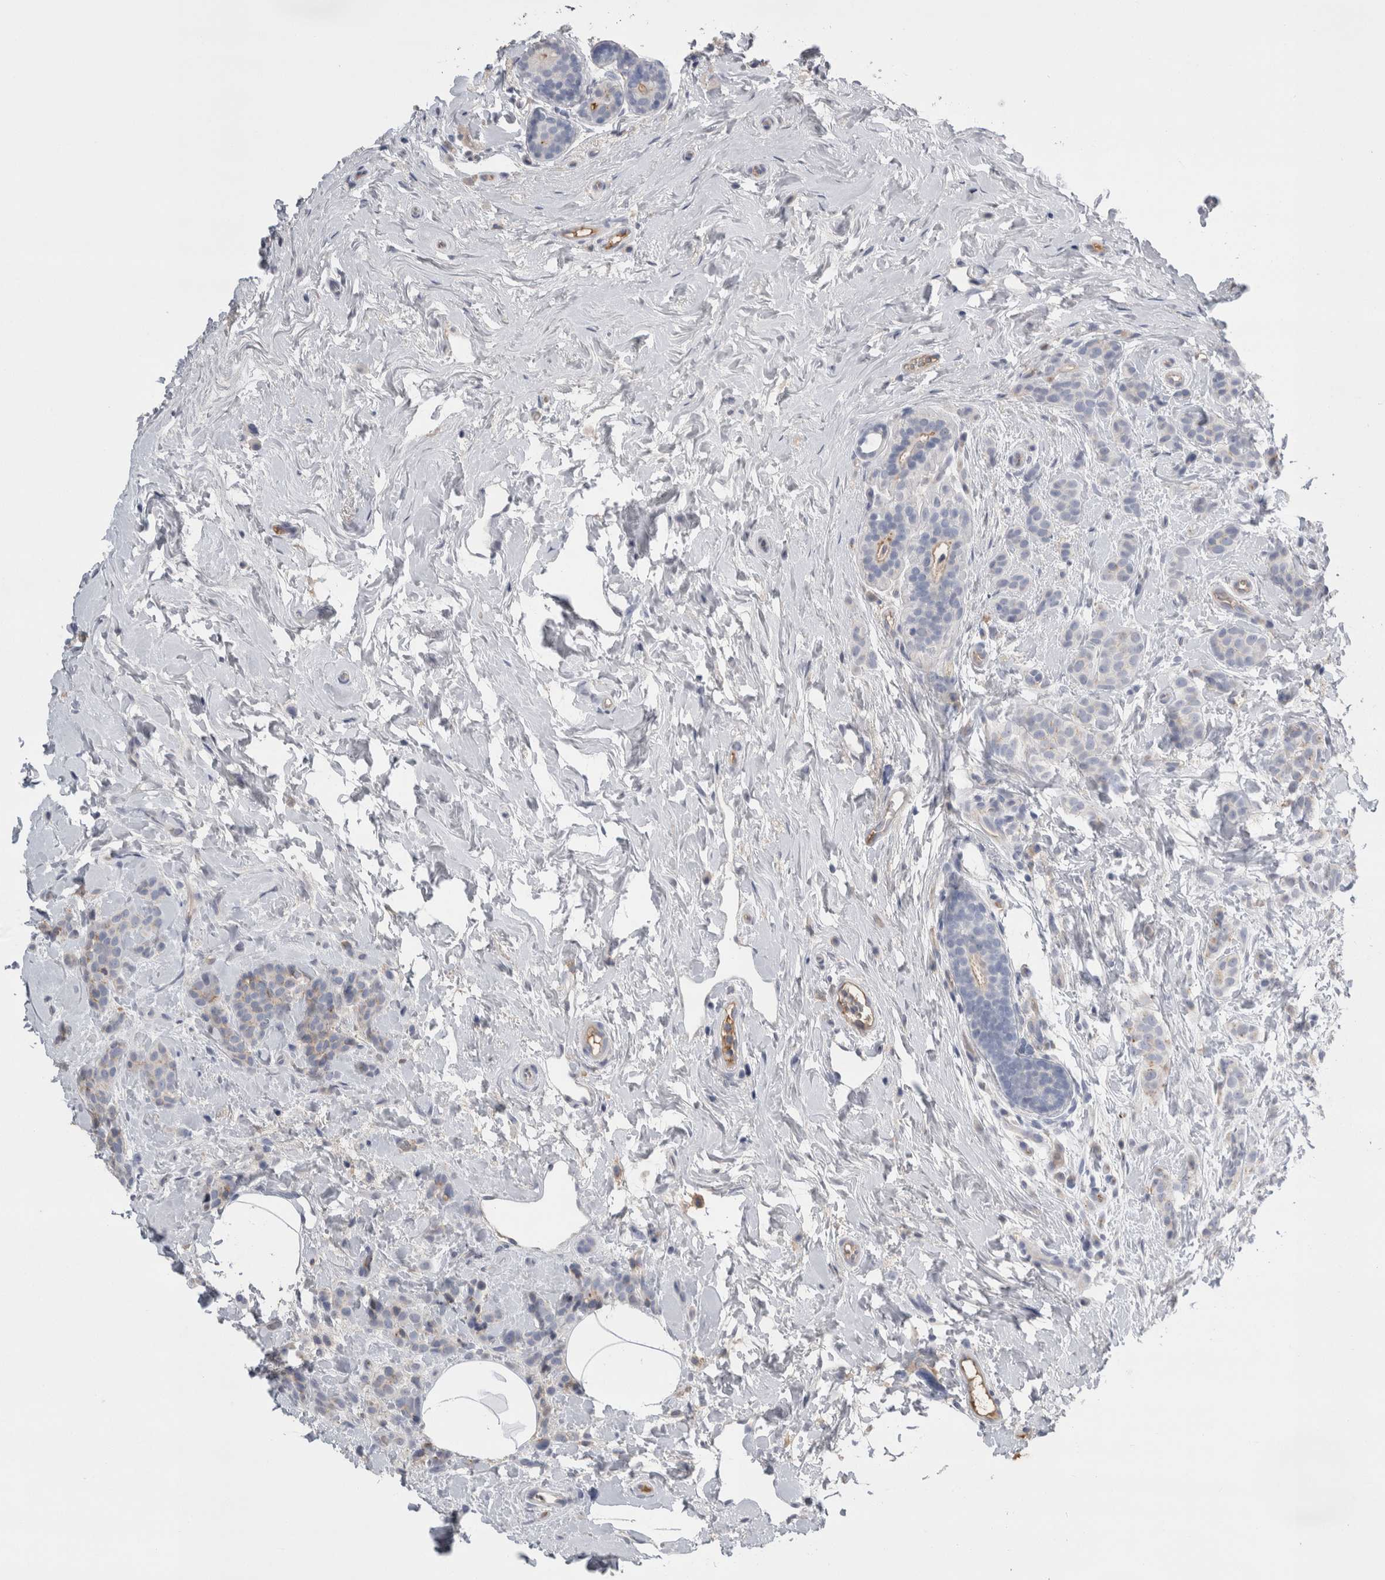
{"staining": {"intensity": "weak", "quantity": "<25%", "location": "cytoplasmic/membranous"}, "tissue": "breast cancer", "cell_type": "Tumor cells", "image_type": "cancer", "snomed": [{"axis": "morphology", "description": "Lobular carcinoma, in situ"}, {"axis": "morphology", "description": "Lobular carcinoma"}, {"axis": "topography", "description": "Breast"}], "caption": "Immunohistochemistry (IHC) of human lobular carcinoma (breast) displays no expression in tumor cells.", "gene": "REG1A", "patient": {"sex": "female", "age": 41}}